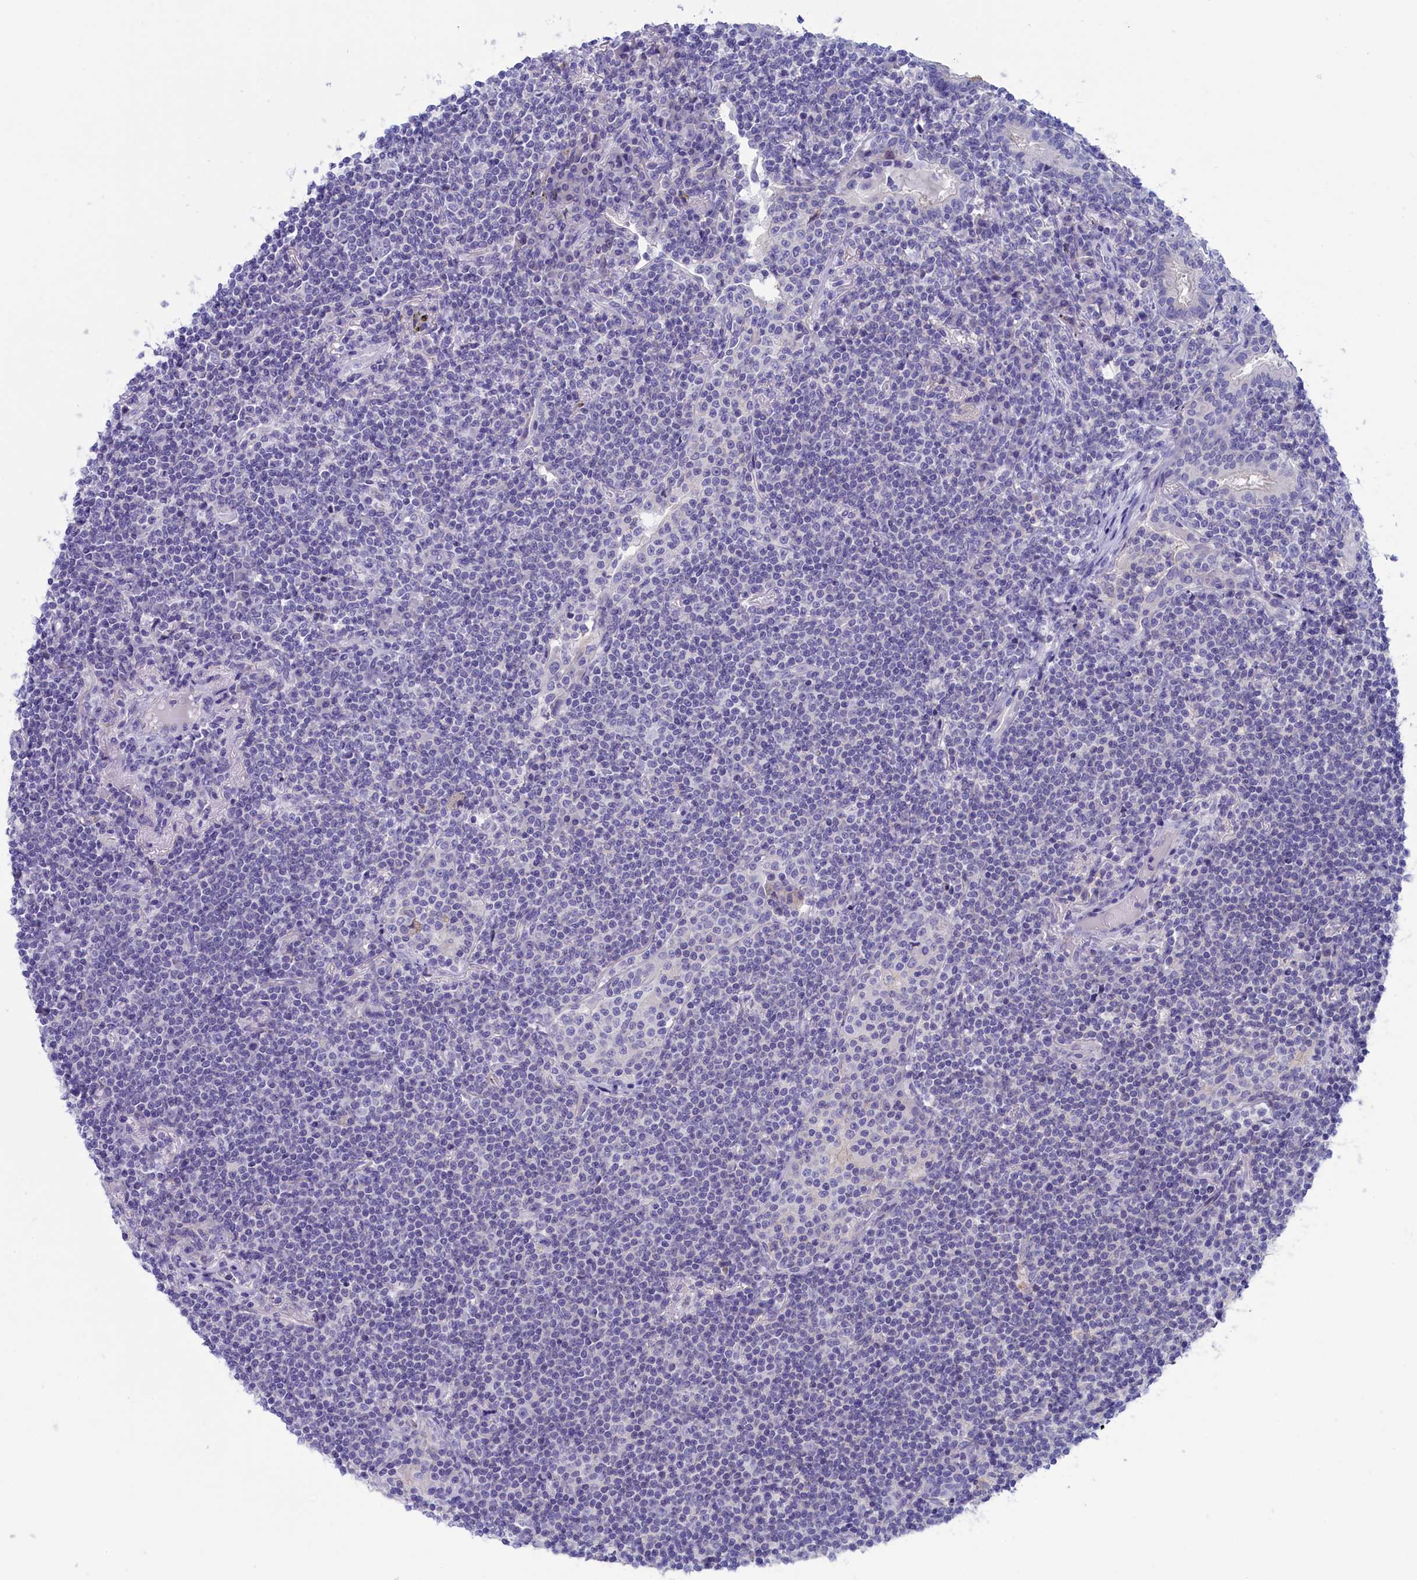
{"staining": {"intensity": "negative", "quantity": "none", "location": "none"}, "tissue": "lymphoma", "cell_type": "Tumor cells", "image_type": "cancer", "snomed": [{"axis": "morphology", "description": "Malignant lymphoma, non-Hodgkin's type, Low grade"}, {"axis": "topography", "description": "Lung"}], "caption": "The immunohistochemistry (IHC) photomicrograph has no significant expression in tumor cells of low-grade malignant lymphoma, non-Hodgkin's type tissue. The staining was performed using DAB to visualize the protein expression in brown, while the nuclei were stained in blue with hematoxylin (Magnification: 20x).", "gene": "VPS35L", "patient": {"sex": "female", "age": 71}}